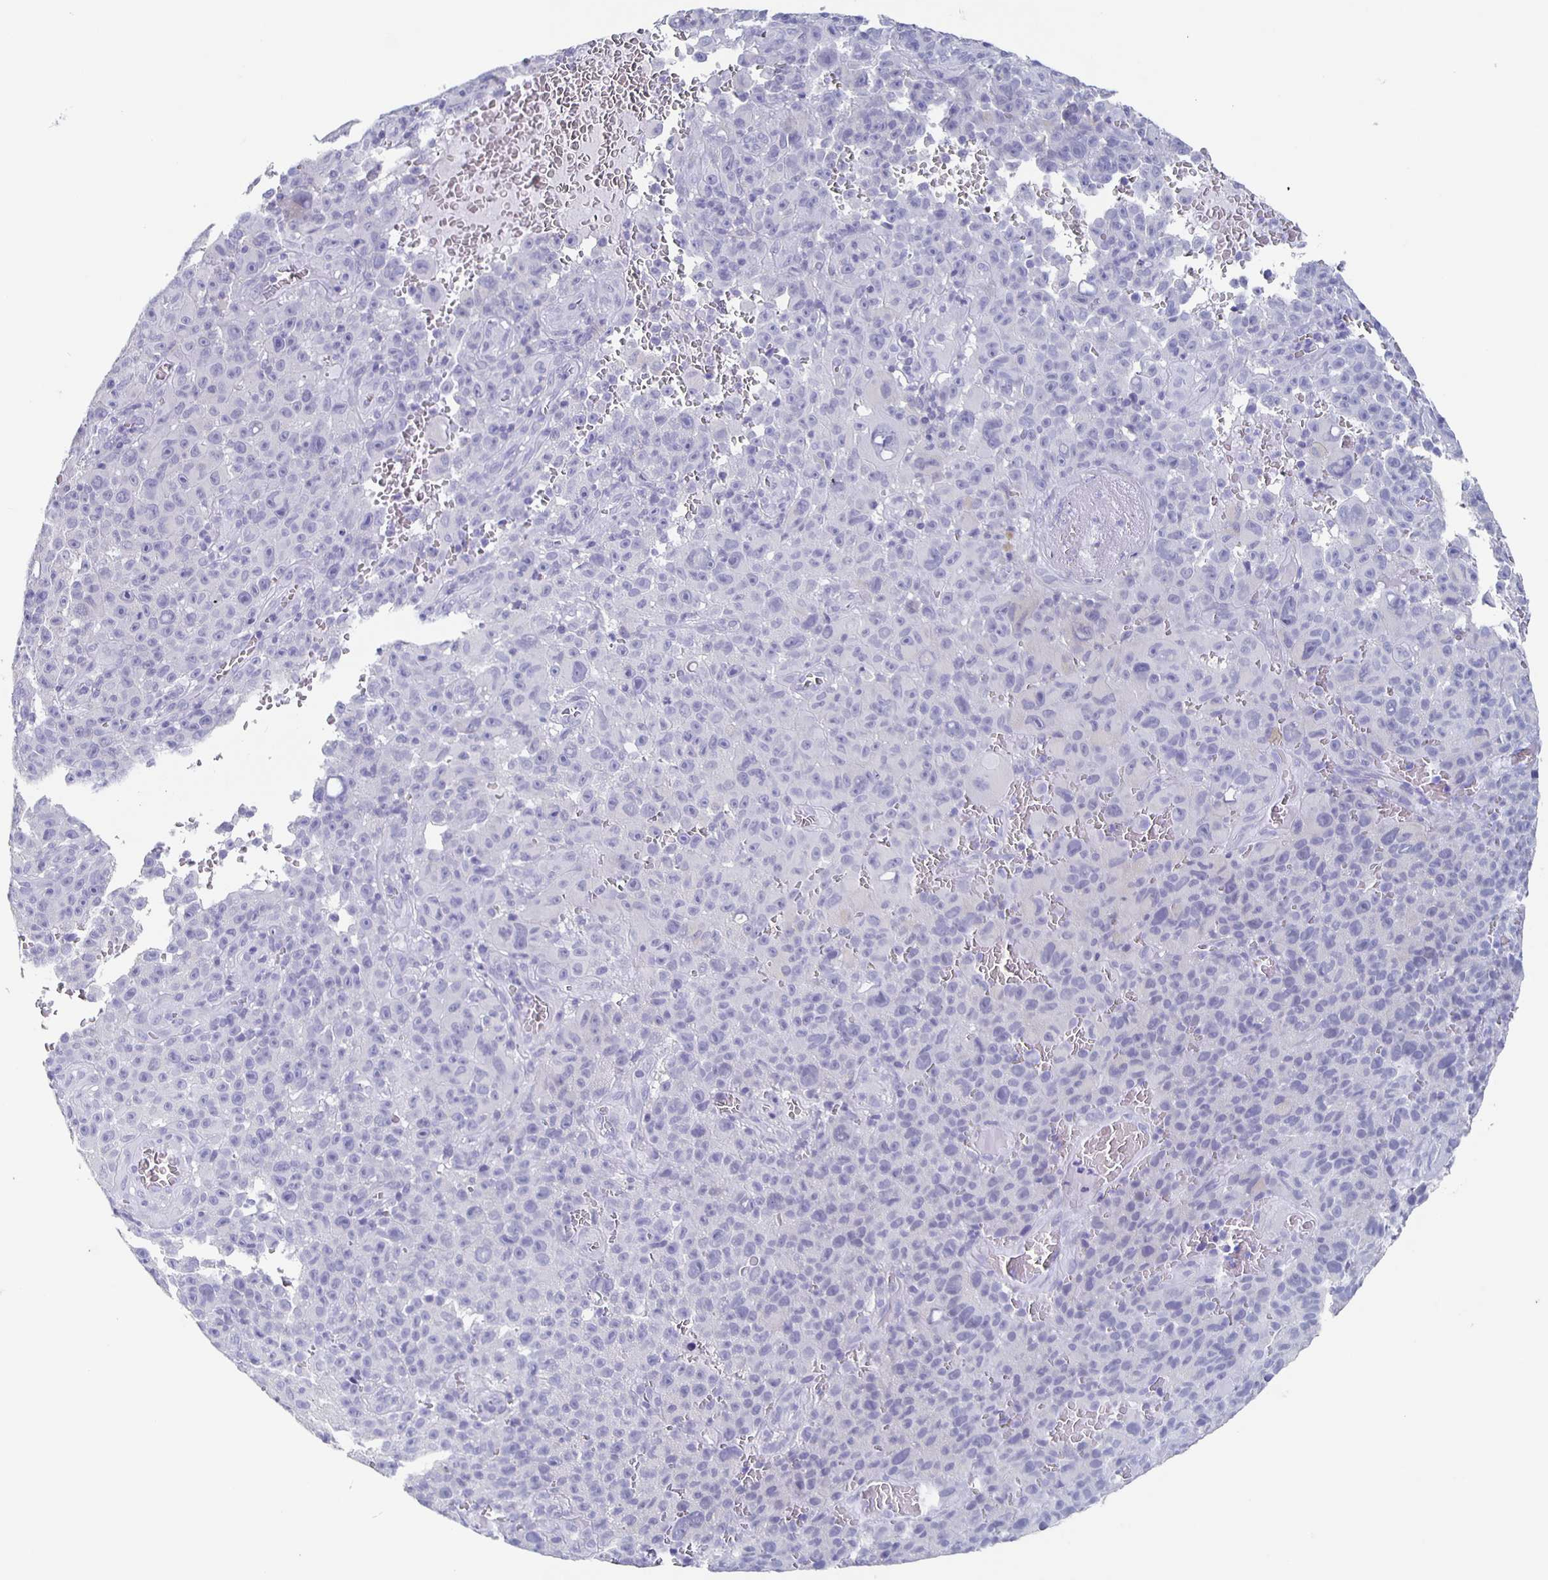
{"staining": {"intensity": "negative", "quantity": "none", "location": "none"}, "tissue": "melanoma", "cell_type": "Tumor cells", "image_type": "cancer", "snomed": [{"axis": "morphology", "description": "Malignant melanoma, NOS"}, {"axis": "topography", "description": "Skin"}], "caption": "A photomicrograph of human melanoma is negative for staining in tumor cells. (Stains: DAB IHC with hematoxylin counter stain, Microscopy: brightfield microscopy at high magnification).", "gene": "SLC34A2", "patient": {"sex": "female", "age": 82}}